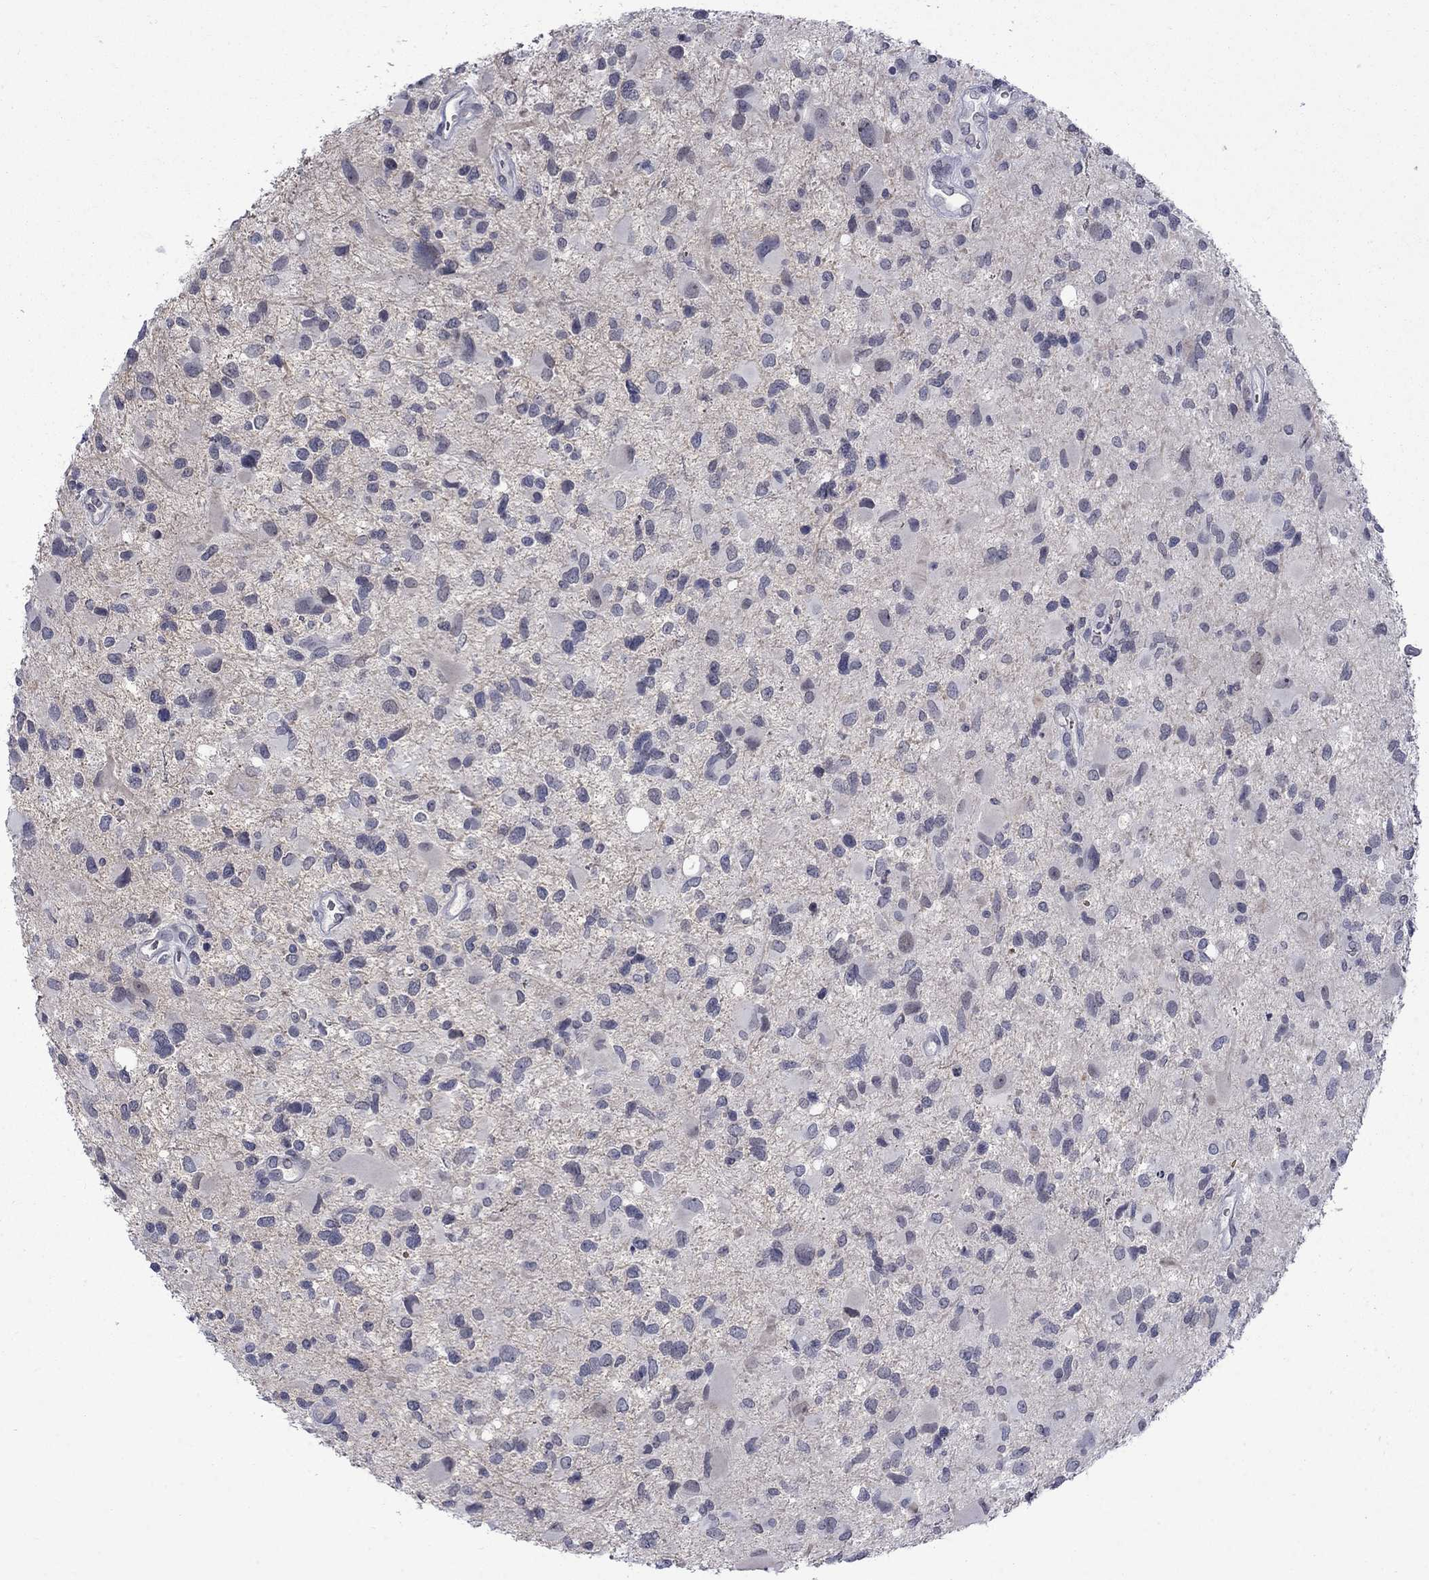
{"staining": {"intensity": "negative", "quantity": "none", "location": "none"}, "tissue": "glioma", "cell_type": "Tumor cells", "image_type": "cancer", "snomed": [{"axis": "morphology", "description": "Glioma, malignant, Low grade"}, {"axis": "topography", "description": "Brain"}], "caption": "DAB (3,3'-diaminobenzidine) immunohistochemical staining of glioma demonstrates no significant expression in tumor cells.", "gene": "NSMF", "patient": {"sex": "female", "age": 32}}